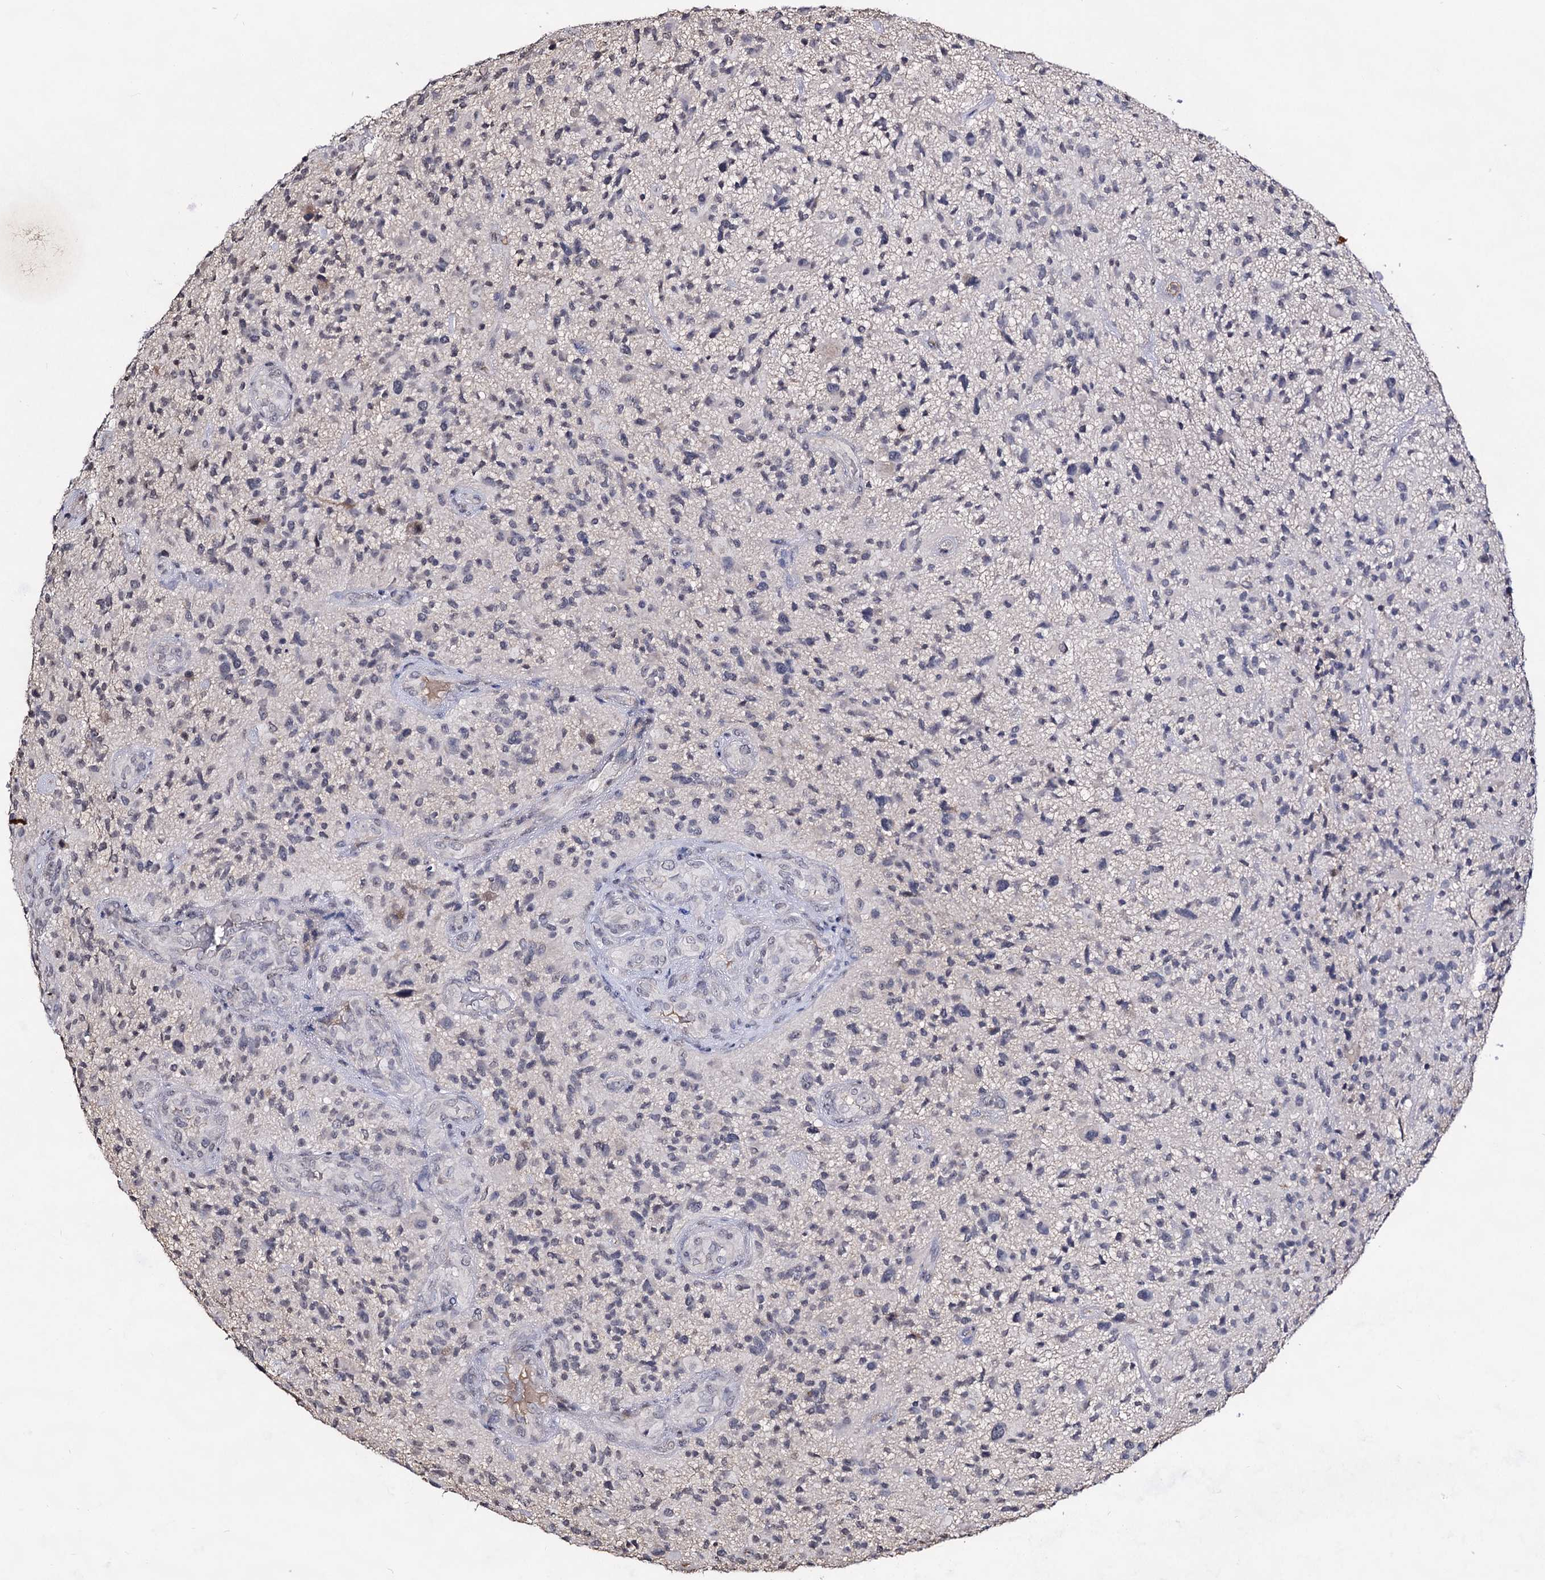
{"staining": {"intensity": "negative", "quantity": "none", "location": "none"}, "tissue": "glioma", "cell_type": "Tumor cells", "image_type": "cancer", "snomed": [{"axis": "morphology", "description": "Glioma, malignant, High grade"}, {"axis": "topography", "description": "Brain"}], "caption": "DAB (3,3'-diaminobenzidine) immunohistochemical staining of glioma reveals no significant positivity in tumor cells.", "gene": "PLIN1", "patient": {"sex": "male", "age": 47}}